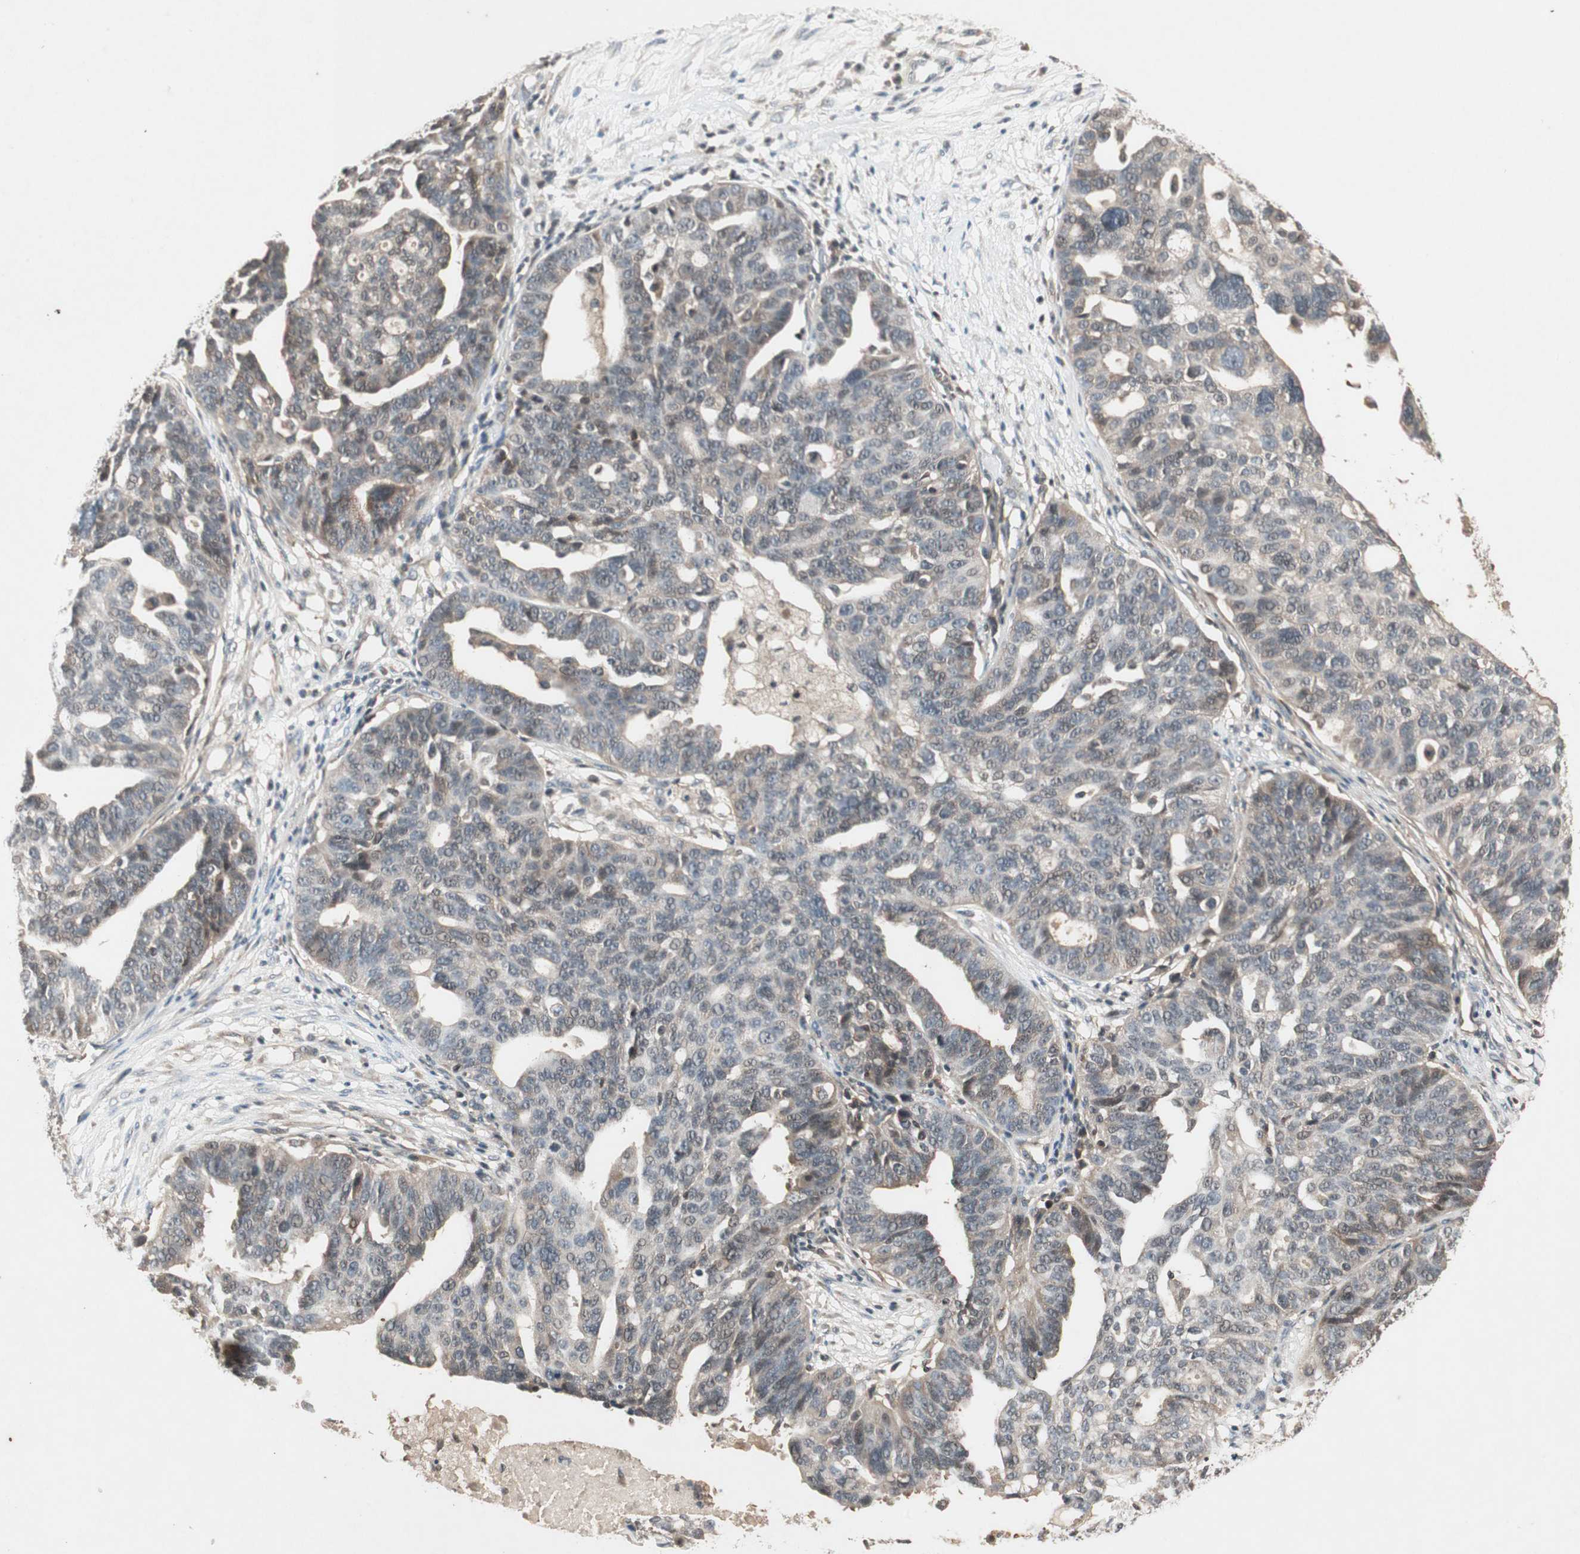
{"staining": {"intensity": "weak", "quantity": "<25%", "location": "cytoplasmic/membranous,nuclear"}, "tissue": "ovarian cancer", "cell_type": "Tumor cells", "image_type": "cancer", "snomed": [{"axis": "morphology", "description": "Cystadenocarcinoma, serous, NOS"}, {"axis": "topography", "description": "Ovary"}], "caption": "Tumor cells are negative for protein expression in human serous cystadenocarcinoma (ovarian). (DAB (3,3'-diaminobenzidine) immunohistochemistry with hematoxylin counter stain).", "gene": "IRS1", "patient": {"sex": "female", "age": 59}}